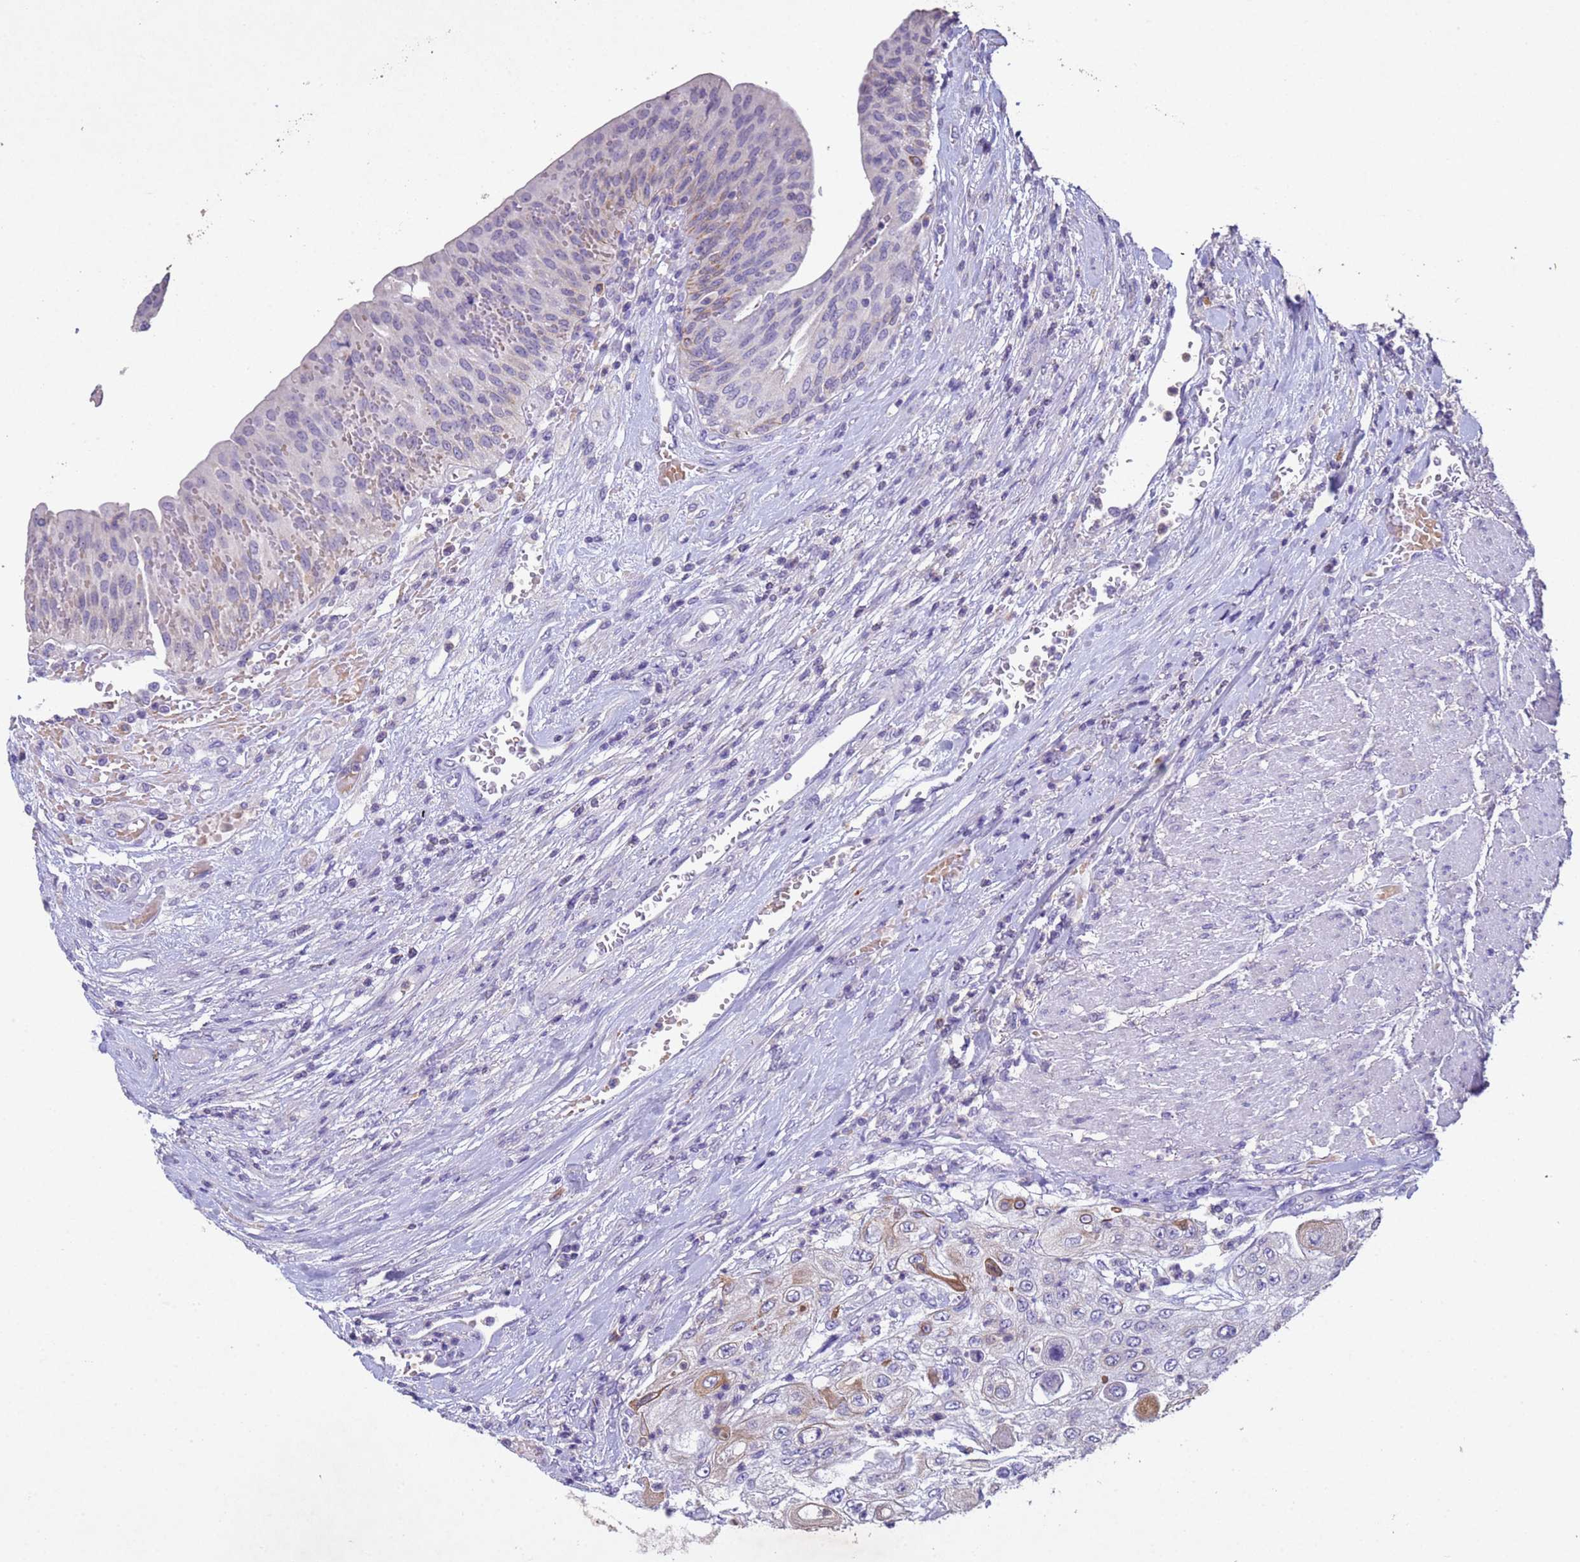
{"staining": {"intensity": "moderate", "quantity": "<25%", "location": "cytoplasmic/membranous"}, "tissue": "urothelial cancer", "cell_type": "Tumor cells", "image_type": "cancer", "snomed": [{"axis": "morphology", "description": "Urothelial carcinoma, High grade"}, {"axis": "topography", "description": "Urinary bladder"}], "caption": "The immunohistochemical stain labels moderate cytoplasmic/membranous staining in tumor cells of urothelial cancer tissue.", "gene": "NLRP11", "patient": {"sex": "female", "age": 79}}